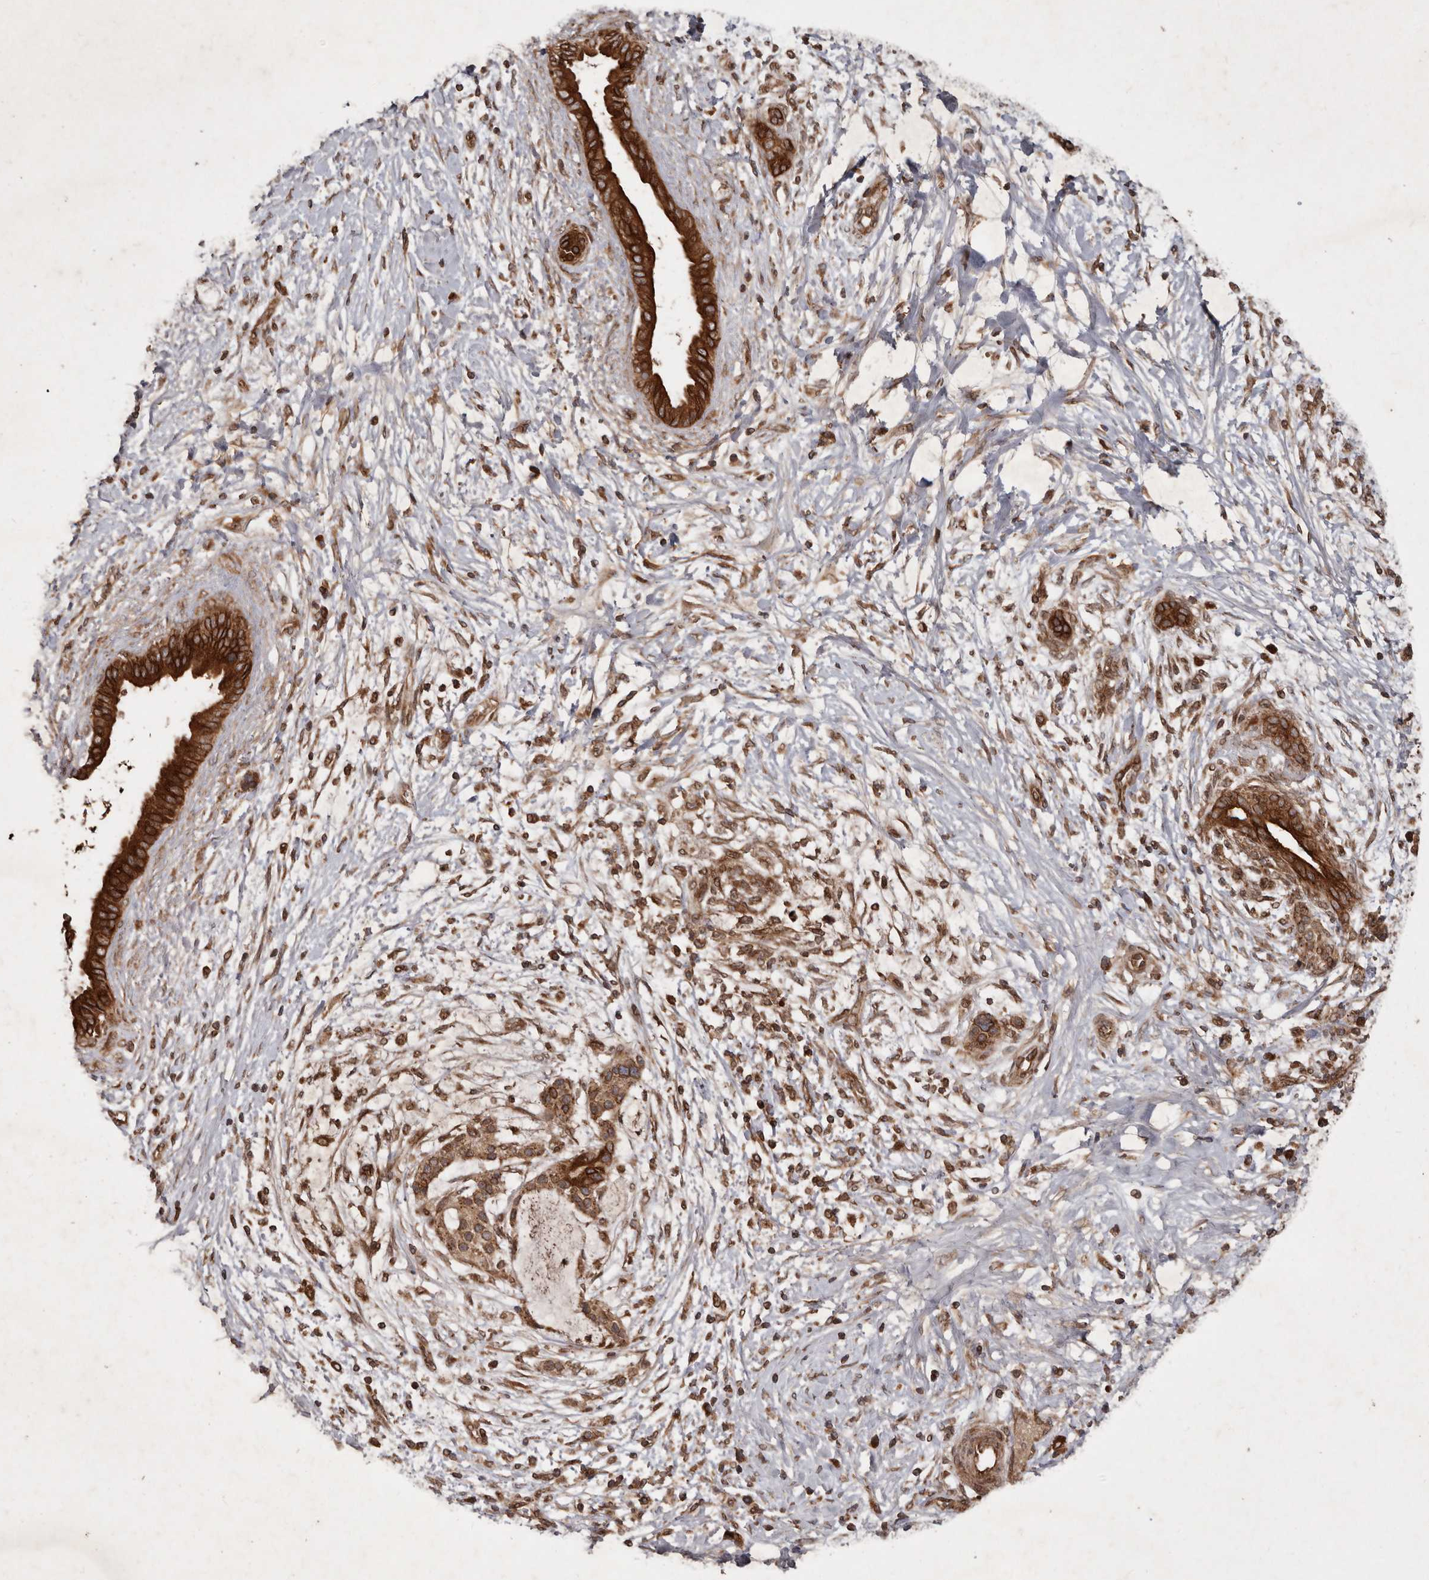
{"staining": {"intensity": "strong", "quantity": ">75%", "location": "cytoplasmic/membranous"}, "tissue": "pancreatic cancer", "cell_type": "Tumor cells", "image_type": "cancer", "snomed": [{"axis": "morphology", "description": "Adenocarcinoma, NOS"}, {"axis": "topography", "description": "Pancreas"}], "caption": "Human adenocarcinoma (pancreatic) stained with a protein marker demonstrates strong staining in tumor cells.", "gene": "STK36", "patient": {"sex": "male", "age": 58}}